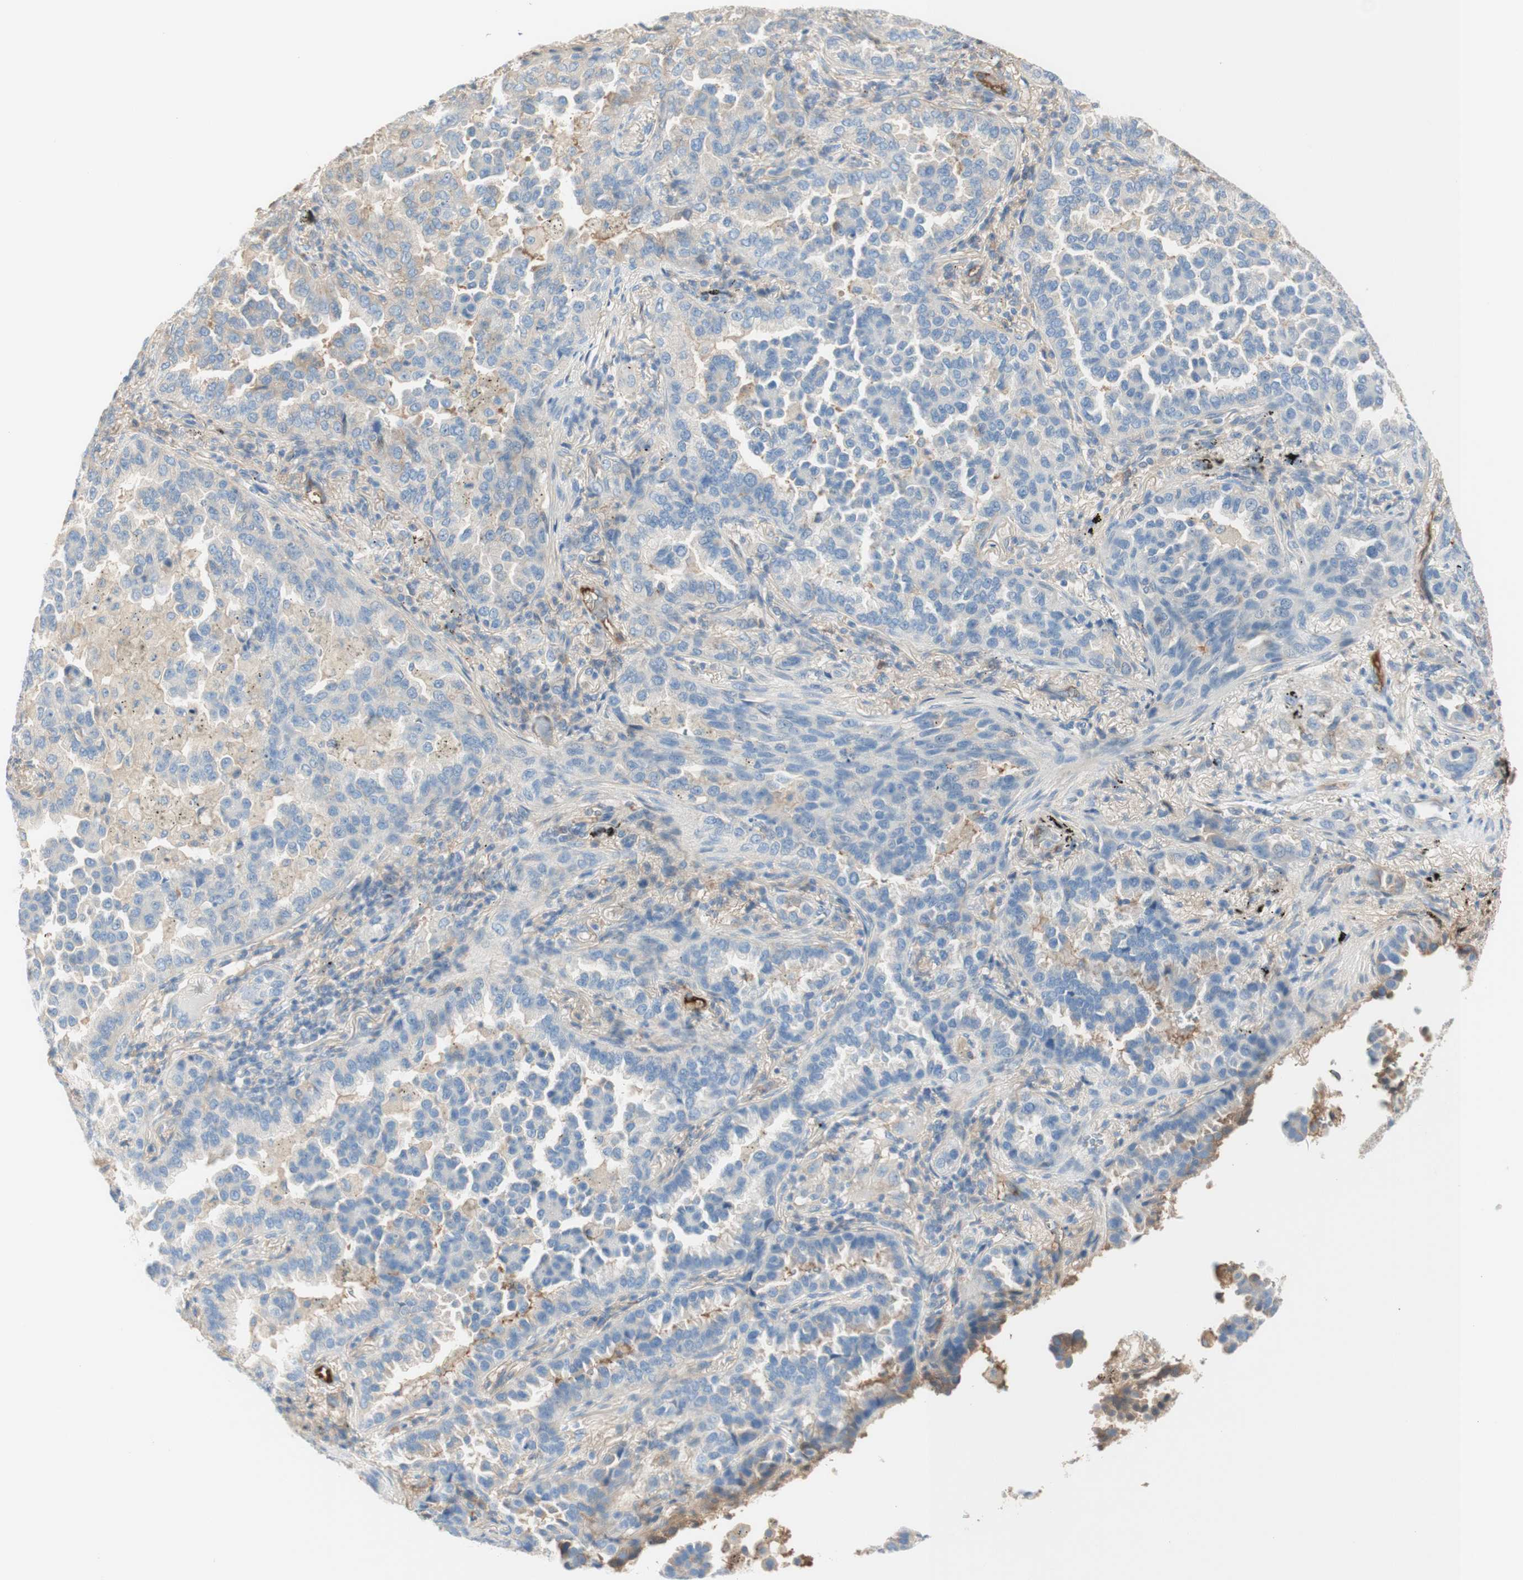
{"staining": {"intensity": "weak", "quantity": "<25%", "location": "cytoplasmic/membranous"}, "tissue": "lung cancer", "cell_type": "Tumor cells", "image_type": "cancer", "snomed": [{"axis": "morphology", "description": "Normal tissue, NOS"}, {"axis": "morphology", "description": "Adenocarcinoma, NOS"}, {"axis": "topography", "description": "Lung"}], "caption": "Tumor cells are negative for brown protein staining in lung cancer (adenocarcinoma).", "gene": "KNG1", "patient": {"sex": "male", "age": 59}}